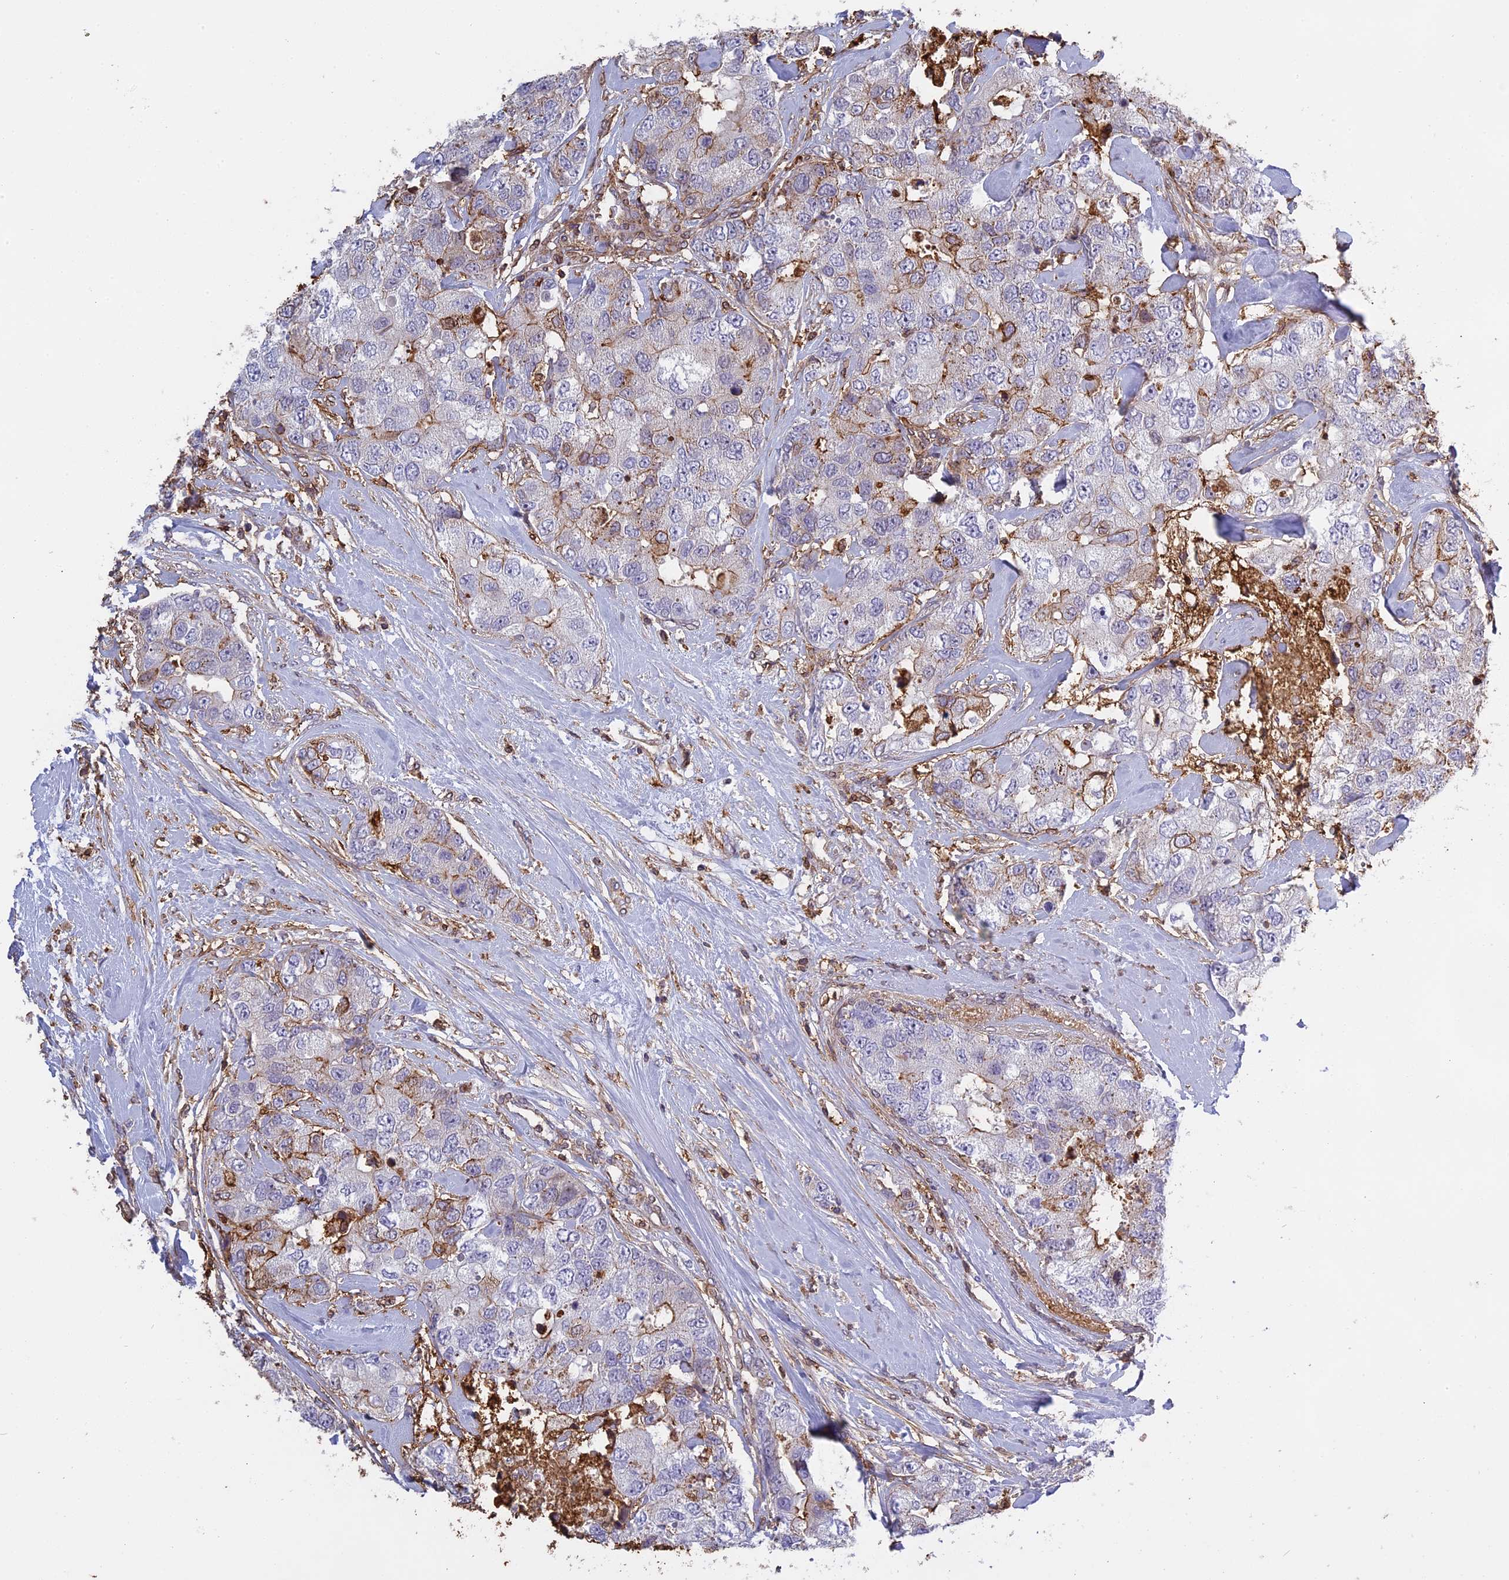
{"staining": {"intensity": "weak", "quantity": "<25%", "location": "cytoplasmic/membranous"}, "tissue": "breast cancer", "cell_type": "Tumor cells", "image_type": "cancer", "snomed": [{"axis": "morphology", "description": "Duct carcinoma"}, {"axis": "topography", "description": "Breast"}], "caption": "Immunohistochemical staining of human breast infiltrating ductal carcinoma reveals no significant staining in tumor cells.", "gene": "TMEM255B", "patient": {"sex": "female", "age": 62}}